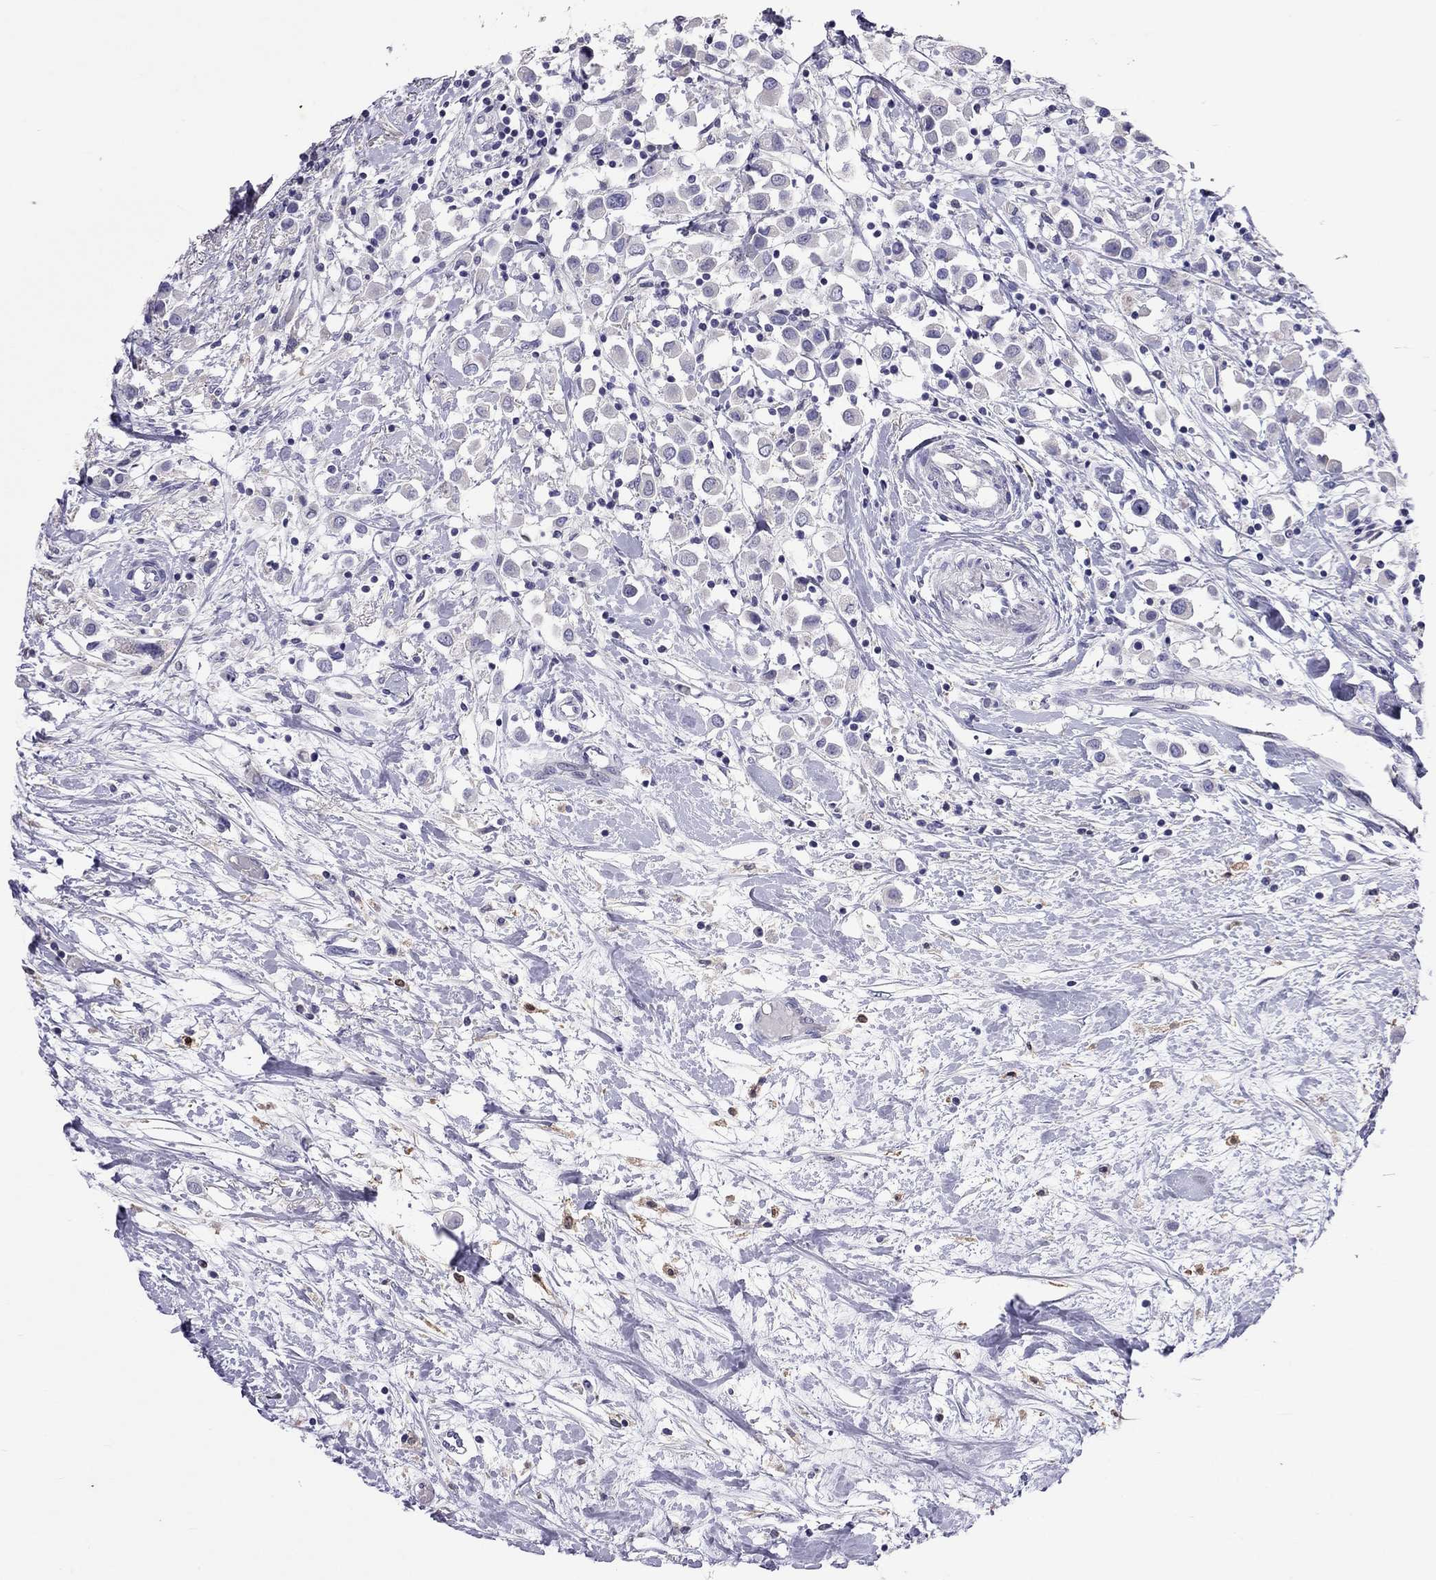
{"staining": {"intensity": "negative", "quantity": "none", "location": "none"}, "tissue": "breast cancer", "cell_type": "Tumor cells", "image_type": "cancer", "snomed": [{"axis": "morphology", "description": "Duct carcinoma"}, {"axis": "topography", "description": "Breast"}], "caption": "This is an IHC histopathology image of human infiltrating ductal carcinoma (breast). There is no positivity in tumor cells.", "gene": "PPP1R3A", "patient": {"sex": "female", "age": 61}}